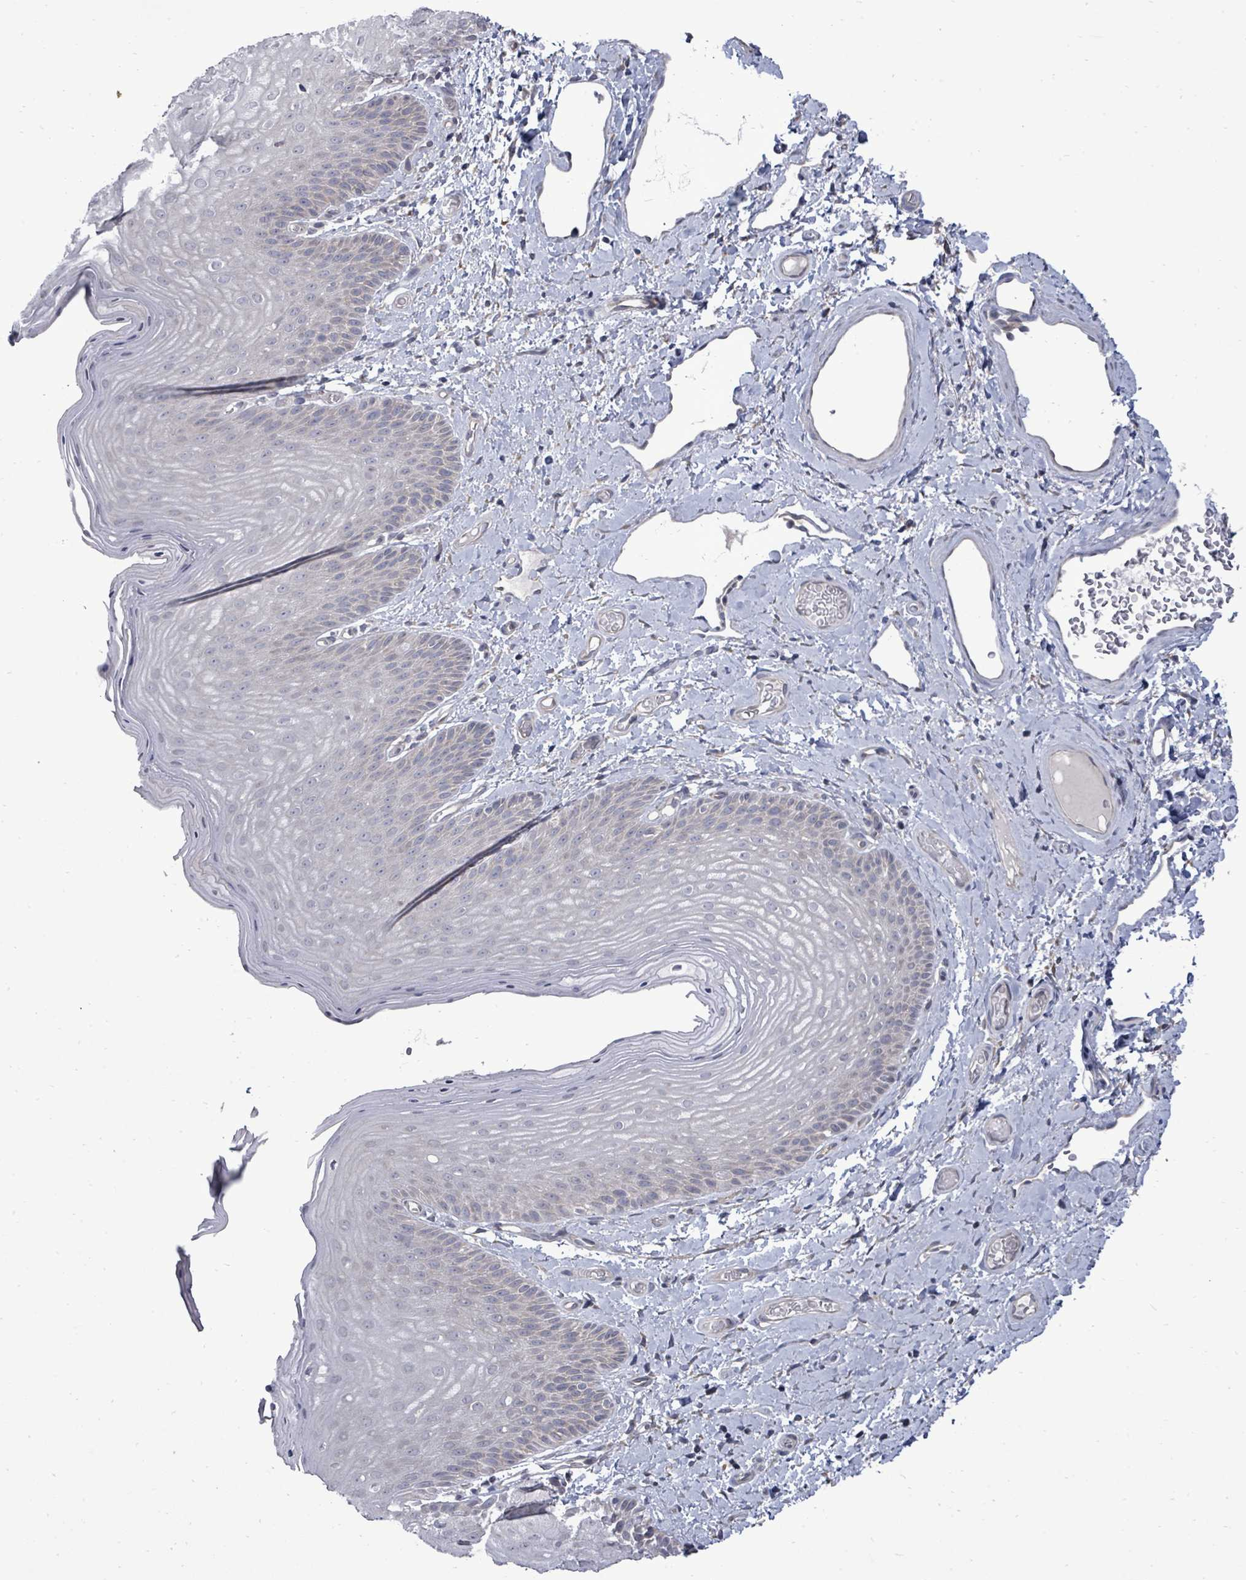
{"staining": {"intensity": "weak", "quantity": "<25%", "location": "cytoplasmic/membranous"}, "tissue": "skin", "cell_type": "Epidermal cells", "image_type": "normal", "snomed": [{"axis": "morphology", "description": "Normal tissue, NOS"}, {"axis": "topography", "description": "Anal"}], "caption": "Immunohistochemical staining of normal human skin demonstrates no significant staining in epidermal cells. (Stains: DAB (3,3'-diaminobenzidine) immunohistochemistry with hematoxylin counter stain, Microscopy: brightfield microscopy at high magnification).", "gene": "POMGNT2", "patient": {"sex": "female", "age": 40}}